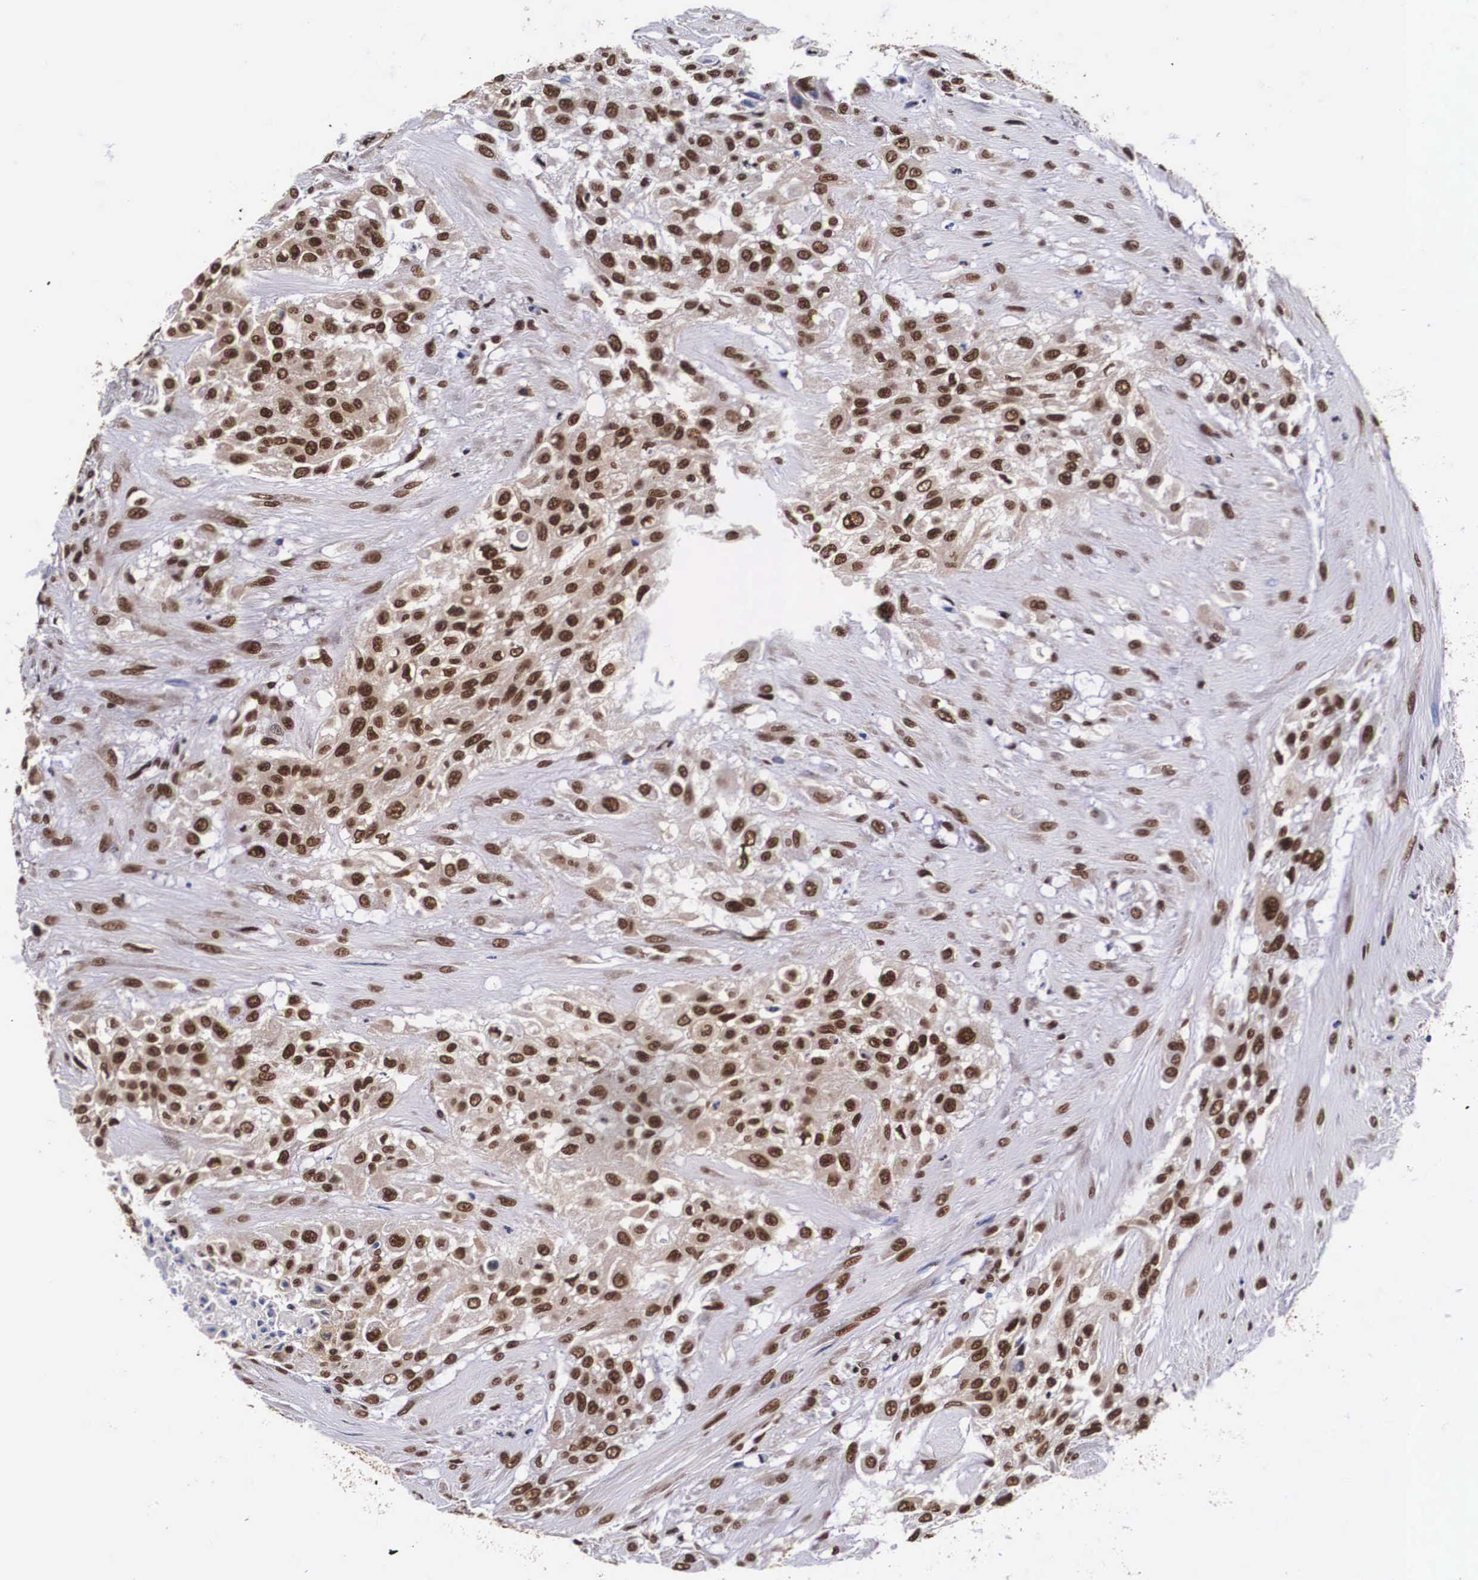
{"staining": {"intensity": "moderate", "quantity": ">75%", "location": "nuclear"}, "tissue": "urothelial cancer", "cell_type": "Tumor cells", "image_type": "cancer", "snomed": [{"axis": "morphology", "description": "Urothelial carcinoma, High grade"}, {"axis": "topography", "description": "Urinary bladder"}], "caption": "Immunohistochemical staining of human urothelial carcinoma (high-grade) demonstrates moderate nuclear protein staining in about >75% of tumor cells.", "gene": "PABPN1", "patient": {"sex": "male", "age": 57}}